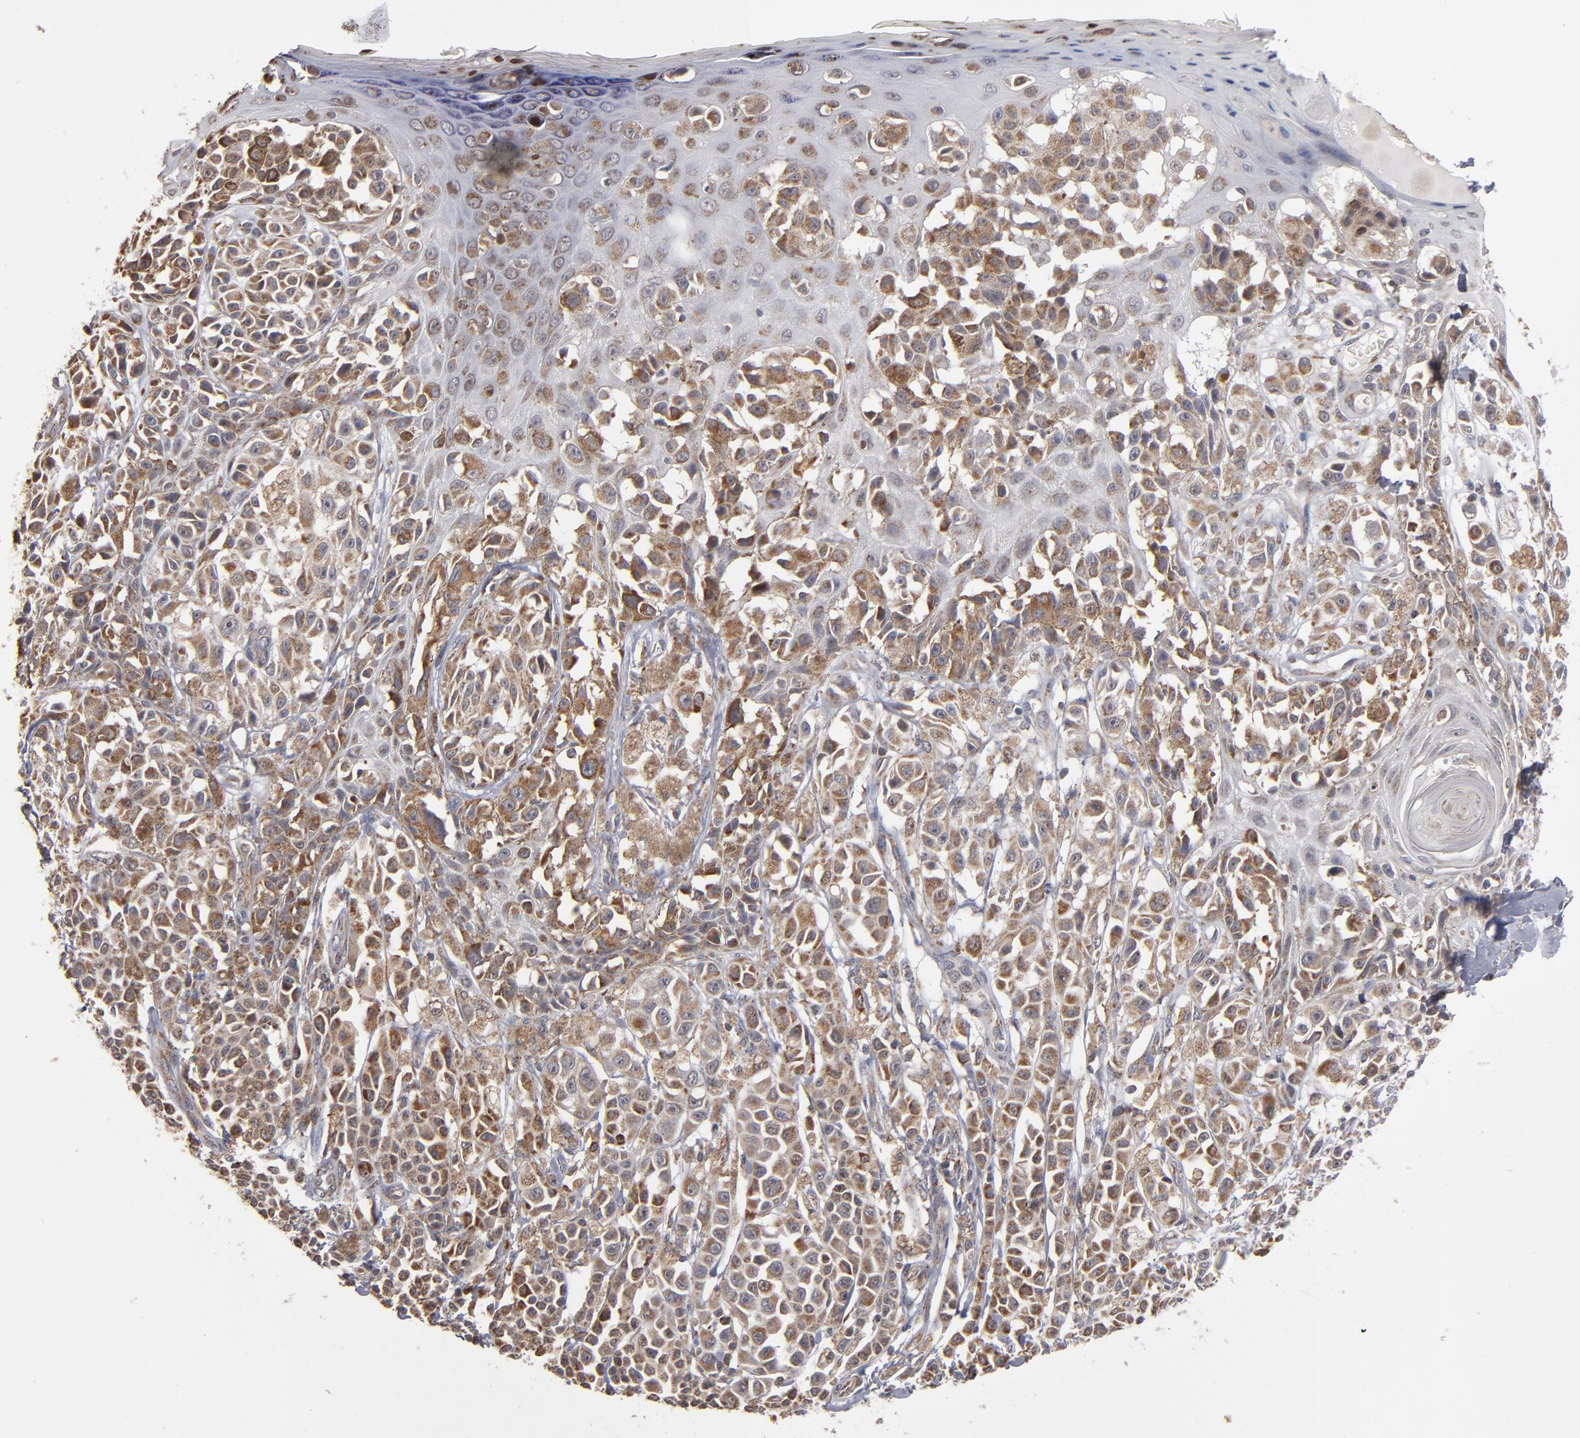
{"staining": {"intensity": "moderate", "quantity": ">75%", "location": "cytoplasmic/membranous"}, "tissue": "melanoma", "cell_type": "Tumor cells", "image_type": "cancer", "snomed": [{"axis": "morphology", "description": "Malignant melanoma, NOS"}, {"axis": "topography", "description": "Skin"}], "caption": "The micrograph exhibits a brown stain indicating the presence of a protein in the cytoplasmic/membranous of tumor cells in malignant melanoma.", "gene": "MIPOL1", "patient": {"sex": "female", "age": 38}}